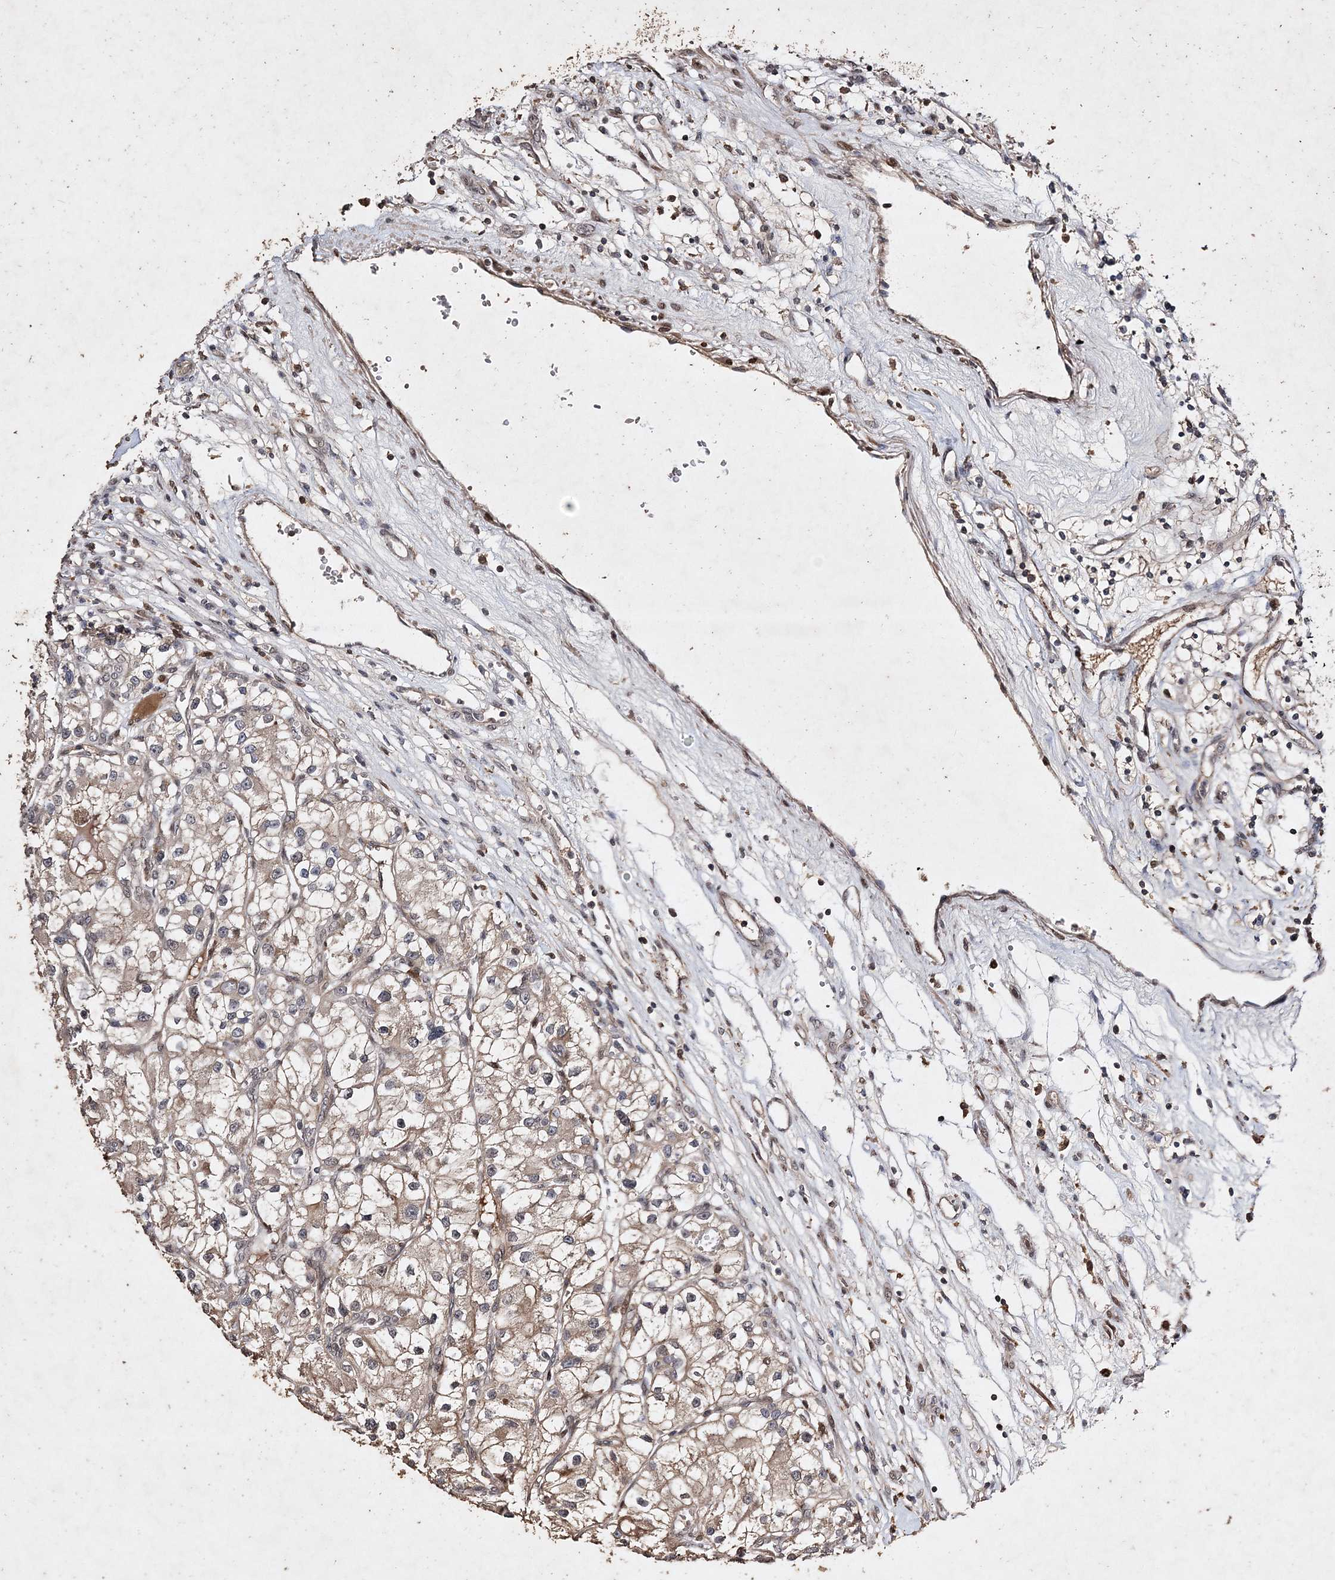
{"staining": {"intensity": "weak", "quantity": "25%-75%", "location": "cytoplasmic/membranous"}, "tissue": "renal cancer", "cell_type": "Tumor cells", "image_type": "cancer", "snomed": [{"axis": "morphology", "description": "Adenocarcinoma, NOS"}, {"axis": "topography", "description": "Kidney"}], "caption": "An image of human adenocarcinoma (renal) stained for a protein reveals weak cytoplasmic/membranous brown staining in tumor cells. Ihc stains the protein in brown and the nuclei are stained blue.", "gene": "C3orf38", "patient": {"sex": "female", "age": 57}}